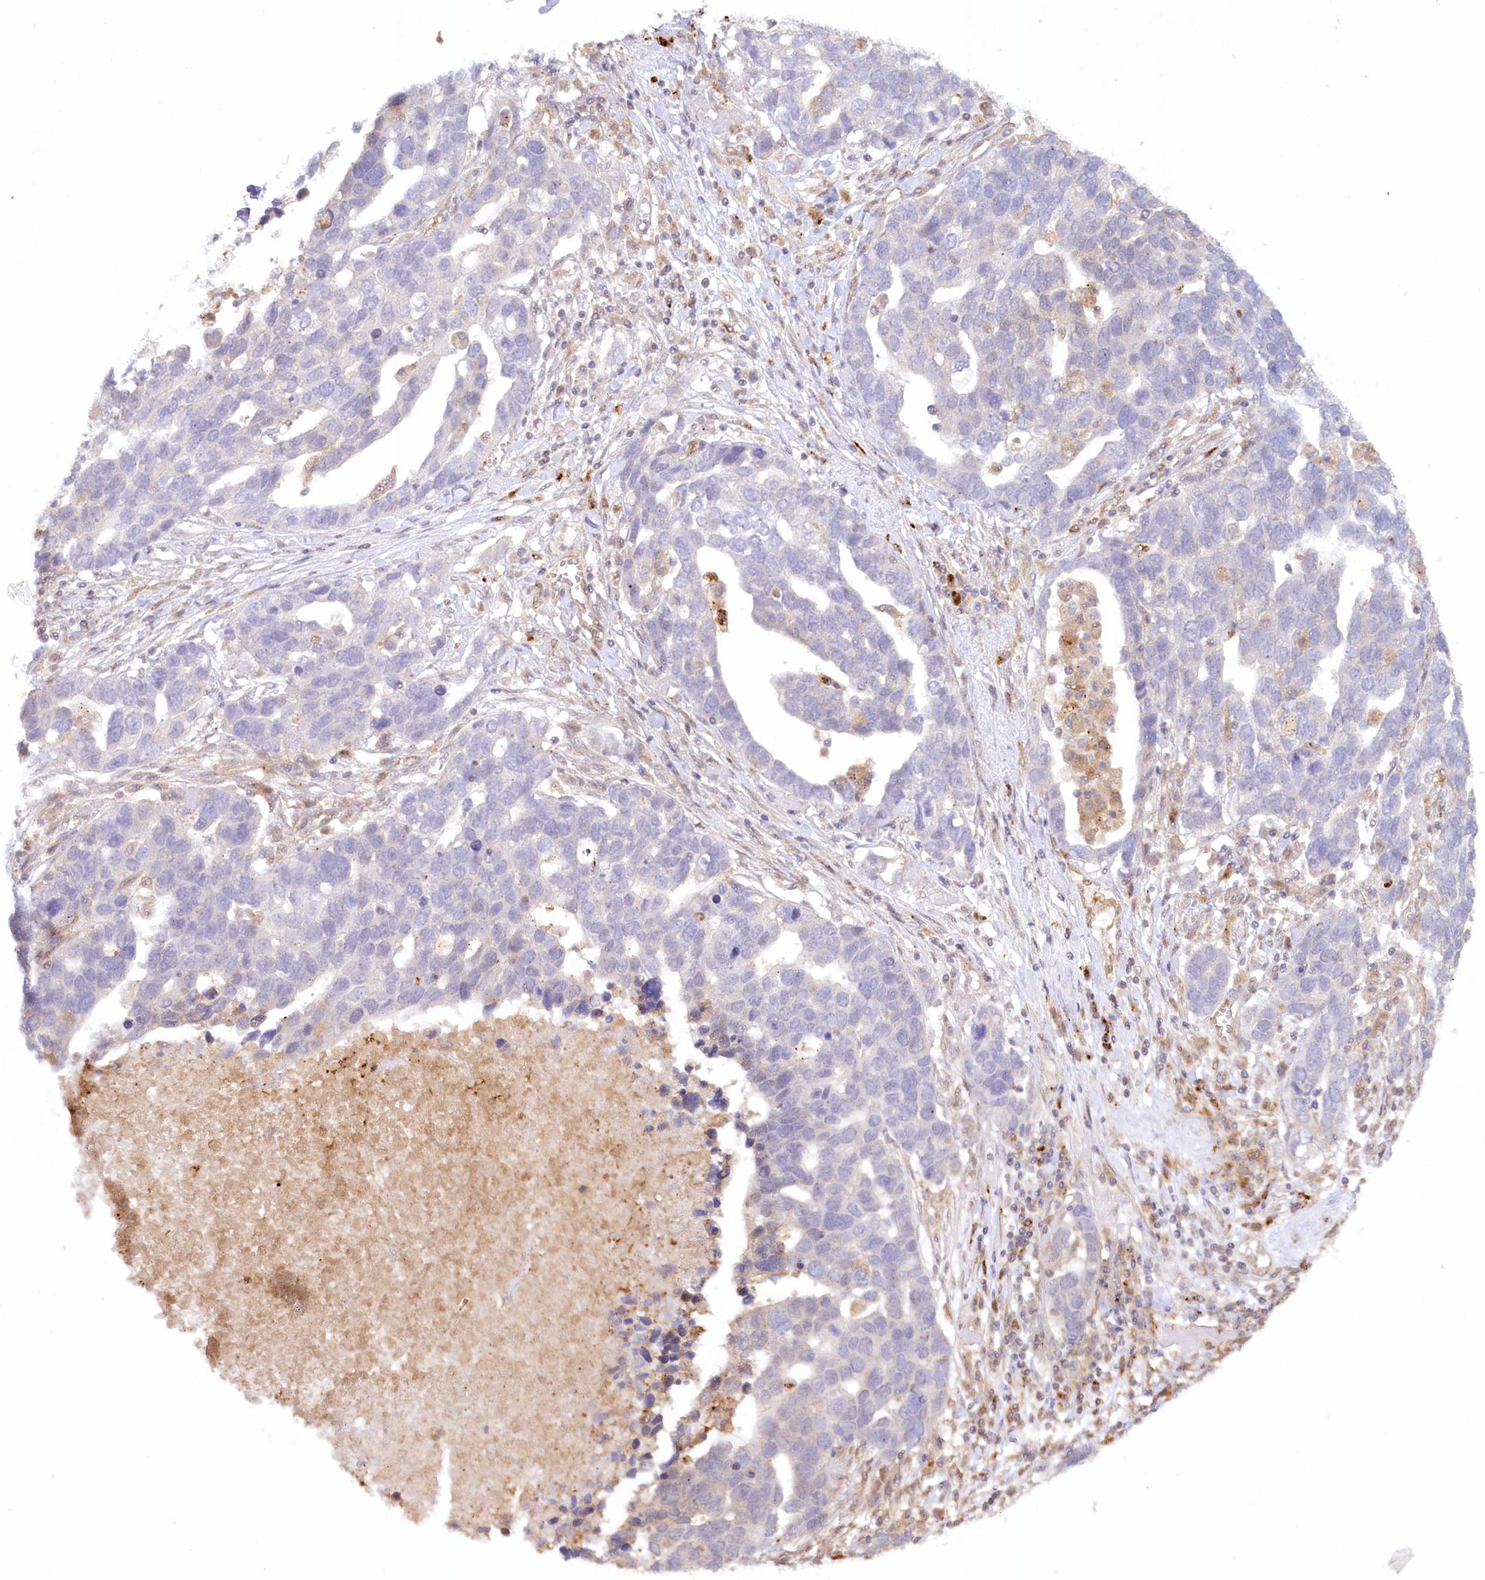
{"staining": {"intensity": "negative", "quantity": "none", "location": "none"}, "tissue": "ovarian cancer", "cell_type": "Tumor cells", "image_type": "cancer", "snomed": [{"axis": "morphology", "description": "Cystadenocarcinoma, serous, NOS"}, {"axis": "topography", "description": "Ovary"}], "caption": "This is an immunohistochemistry histopathology image of ovarian cancer. There is no expression in tumor cells.", "gene": "GBE1", "patient": {"sex": "female", "age": 54}}